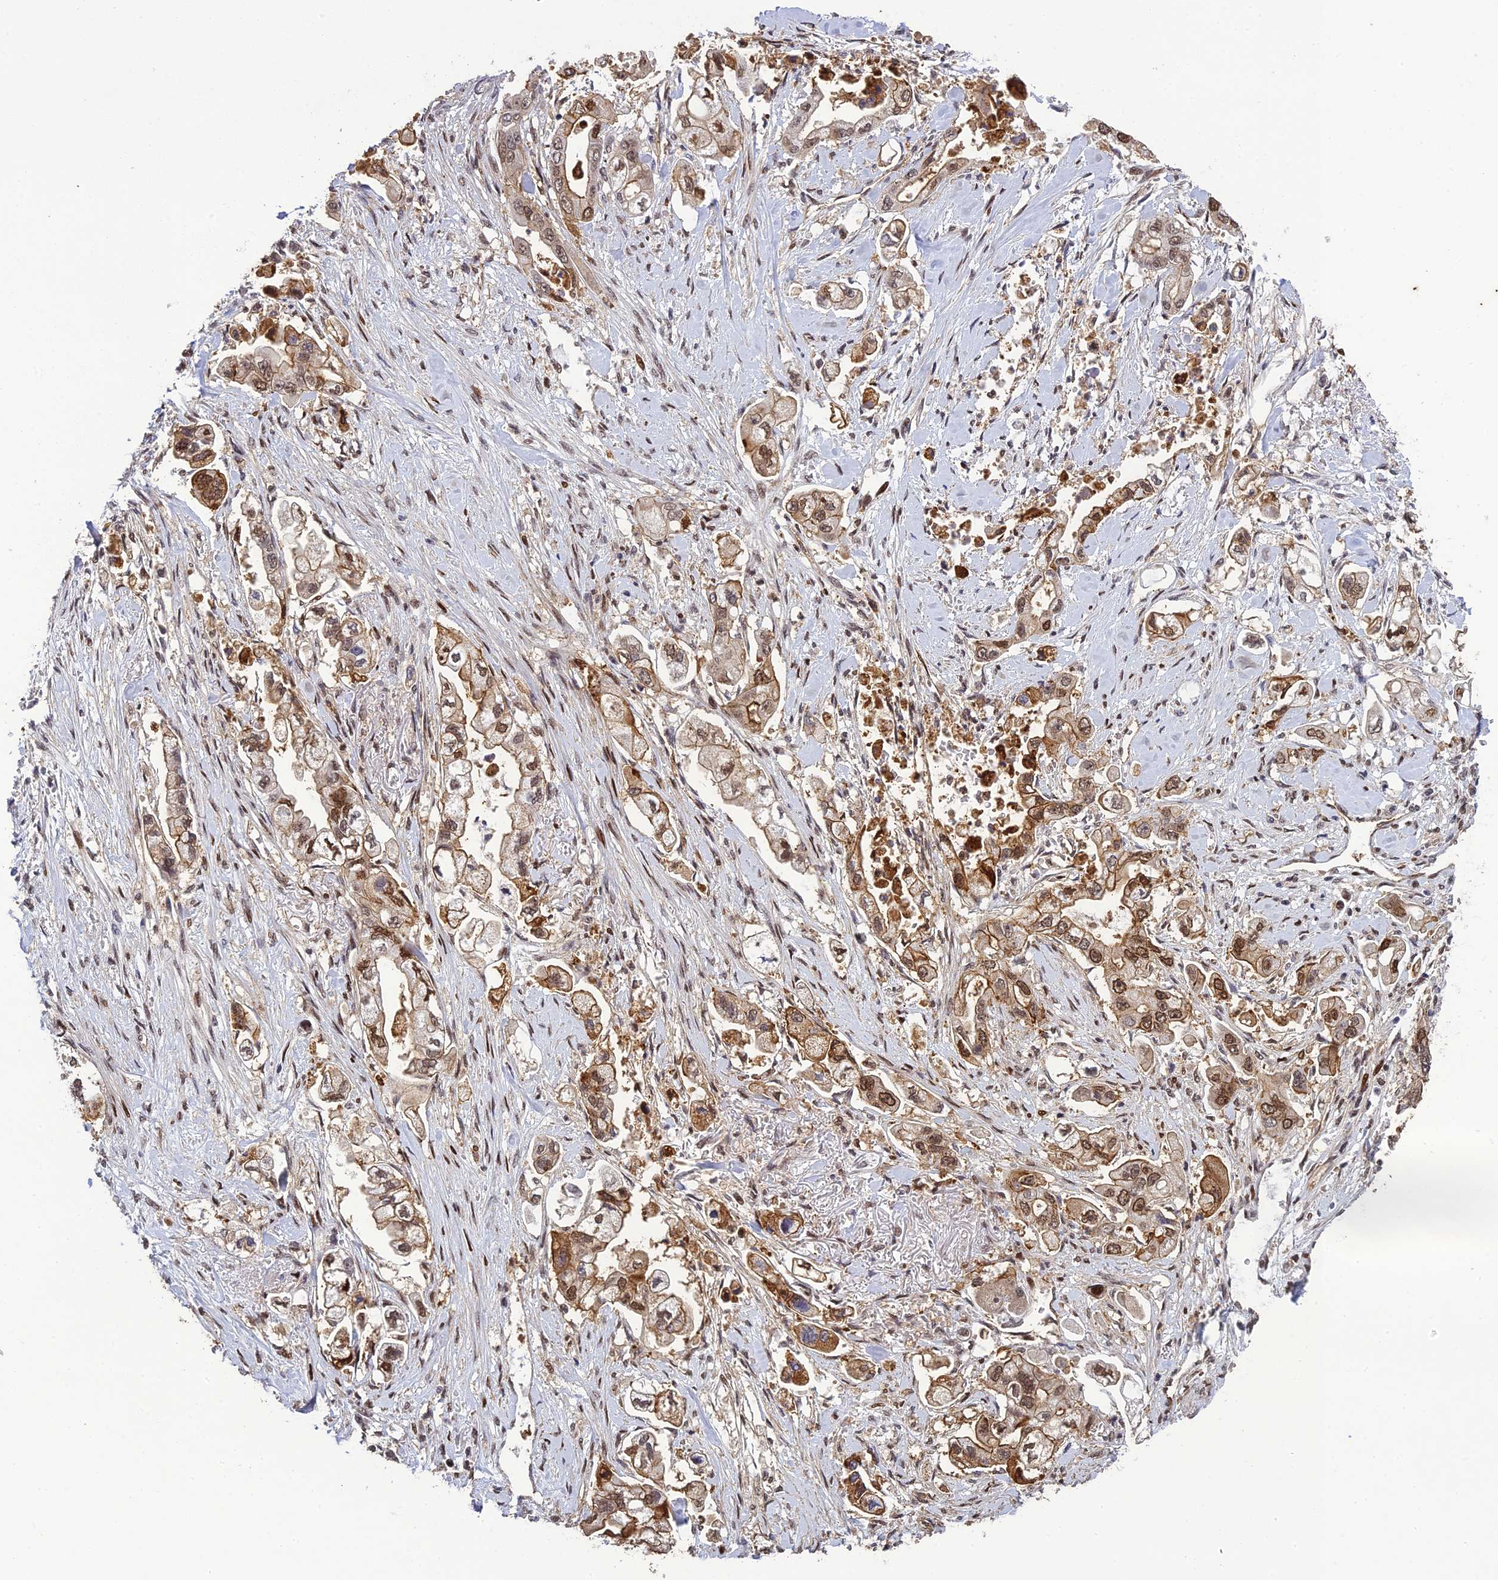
{"staining": {"intensity": "moderate", "quantity": ">75%", "location": "cytoplasmic/membranous,nuclear"}, "tissue": "stomach cancer", "cell_type": "Tumor cells", "image_type": "cancer", "snomed": [{"axis": "morphology", "description": "Adenocarcinoma, NOS"}, {"axis": "topography", "description": "Stomach"}], "caption": "A histopathology image of stomach adenocarcinoma stained for a protein reveals moderate cytoplasmic/membranous and nuclear brown staining in tumor cells.", "gene": "RANBP3", "patient": {"sex": "male", "age": 62}}